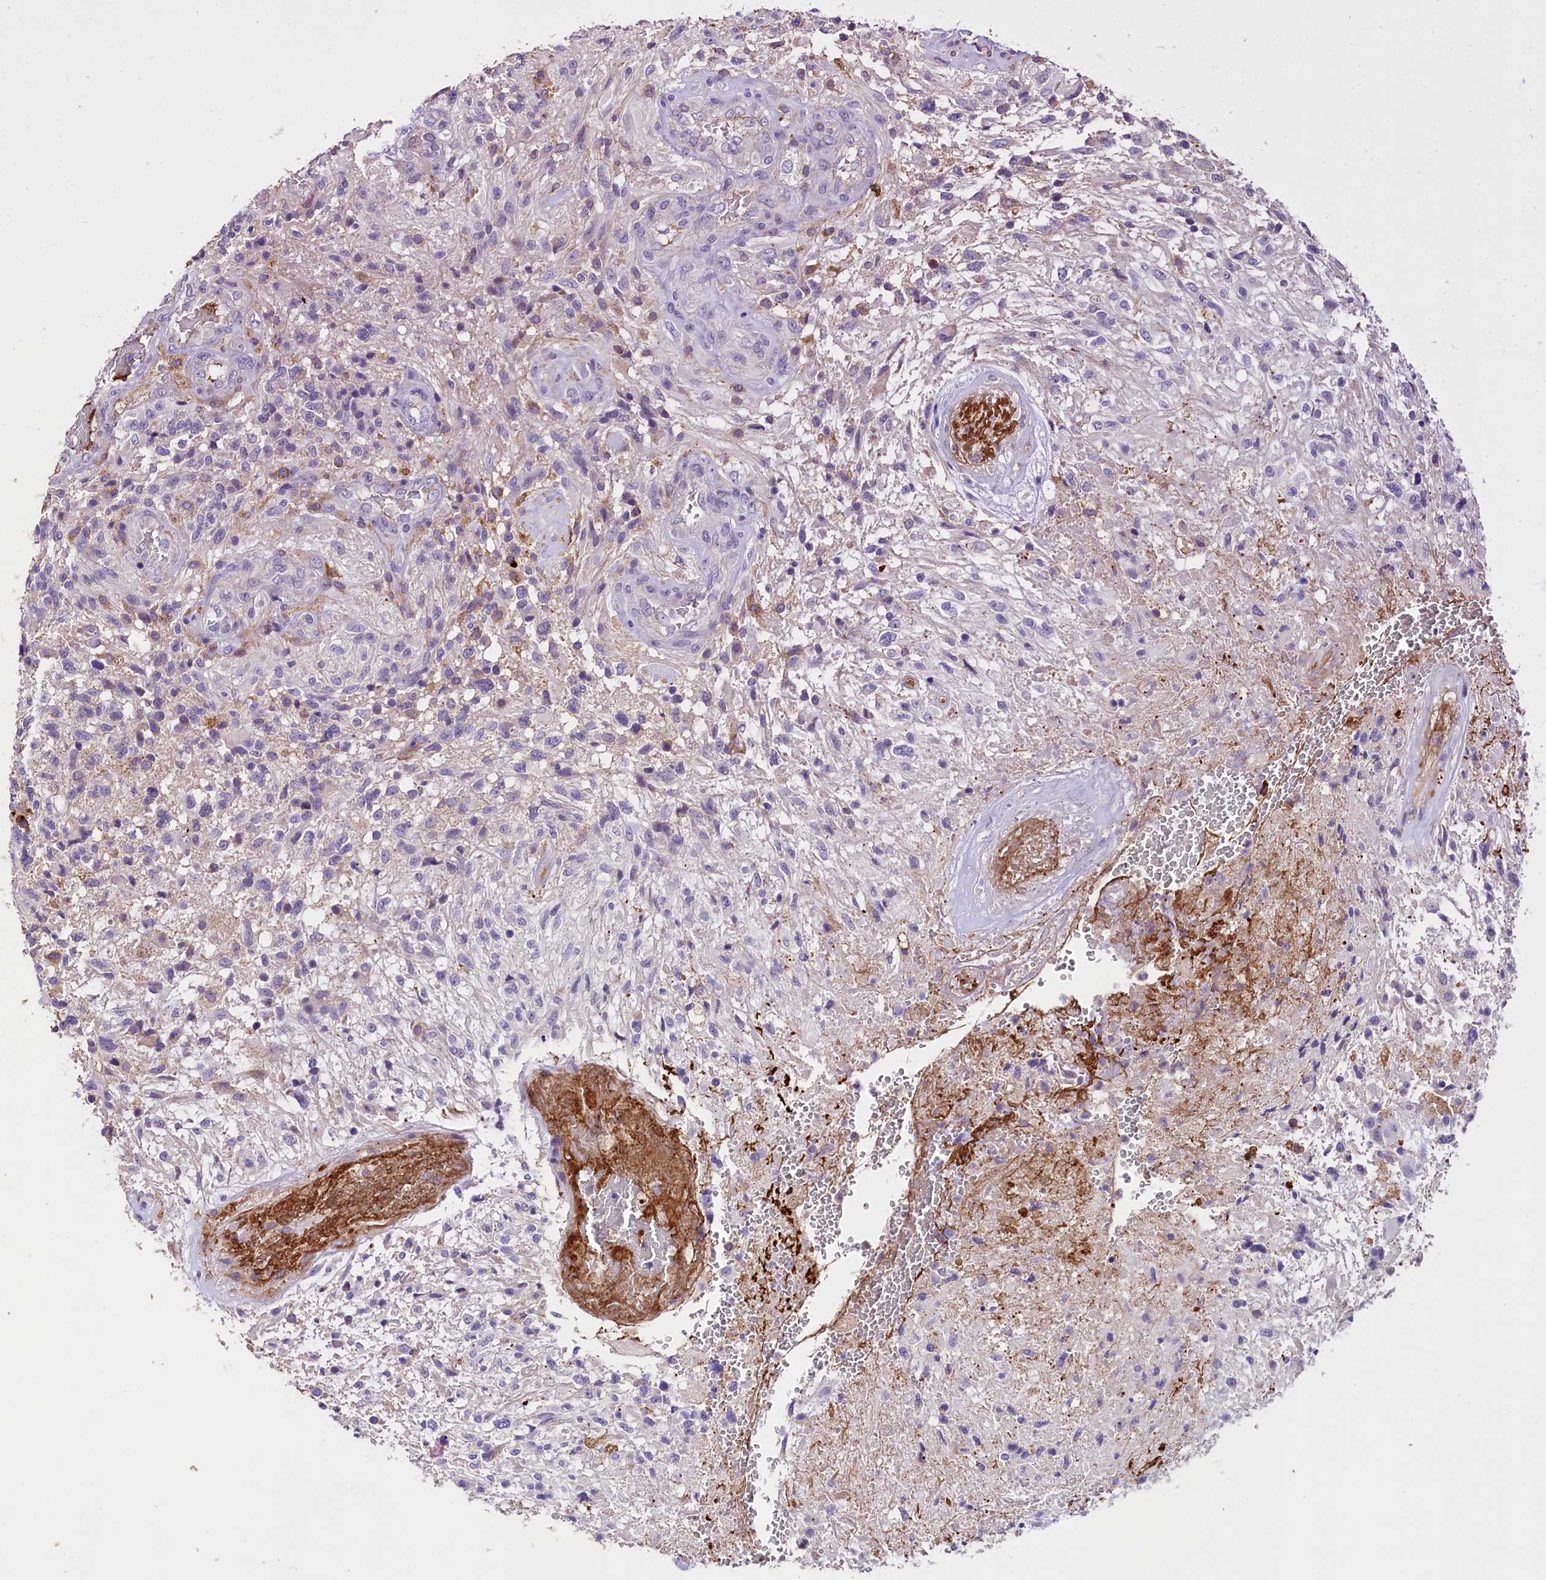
{"staining": {"intensity": "negative", "quantity": "none", "location": "none"}, "tissue": "glioma", "cell_type": "Tumor cells", "image_type": "cancer", "snomed": [{"axis": "morphology", "description": "Glioma, malignant, High grade"}, {"axis": "topography", "description": "Brain"}], "caption": "High magnification brightfield microscopy of malignant high-grade glioma stained with DAB (3,3'-diaminobenzidine) (brown) and counterstained with hematoxylin (blue): tumor cells show no significant expression.", "gene": "MEX3B", "patient": {"sex": "male", "age": 56}}